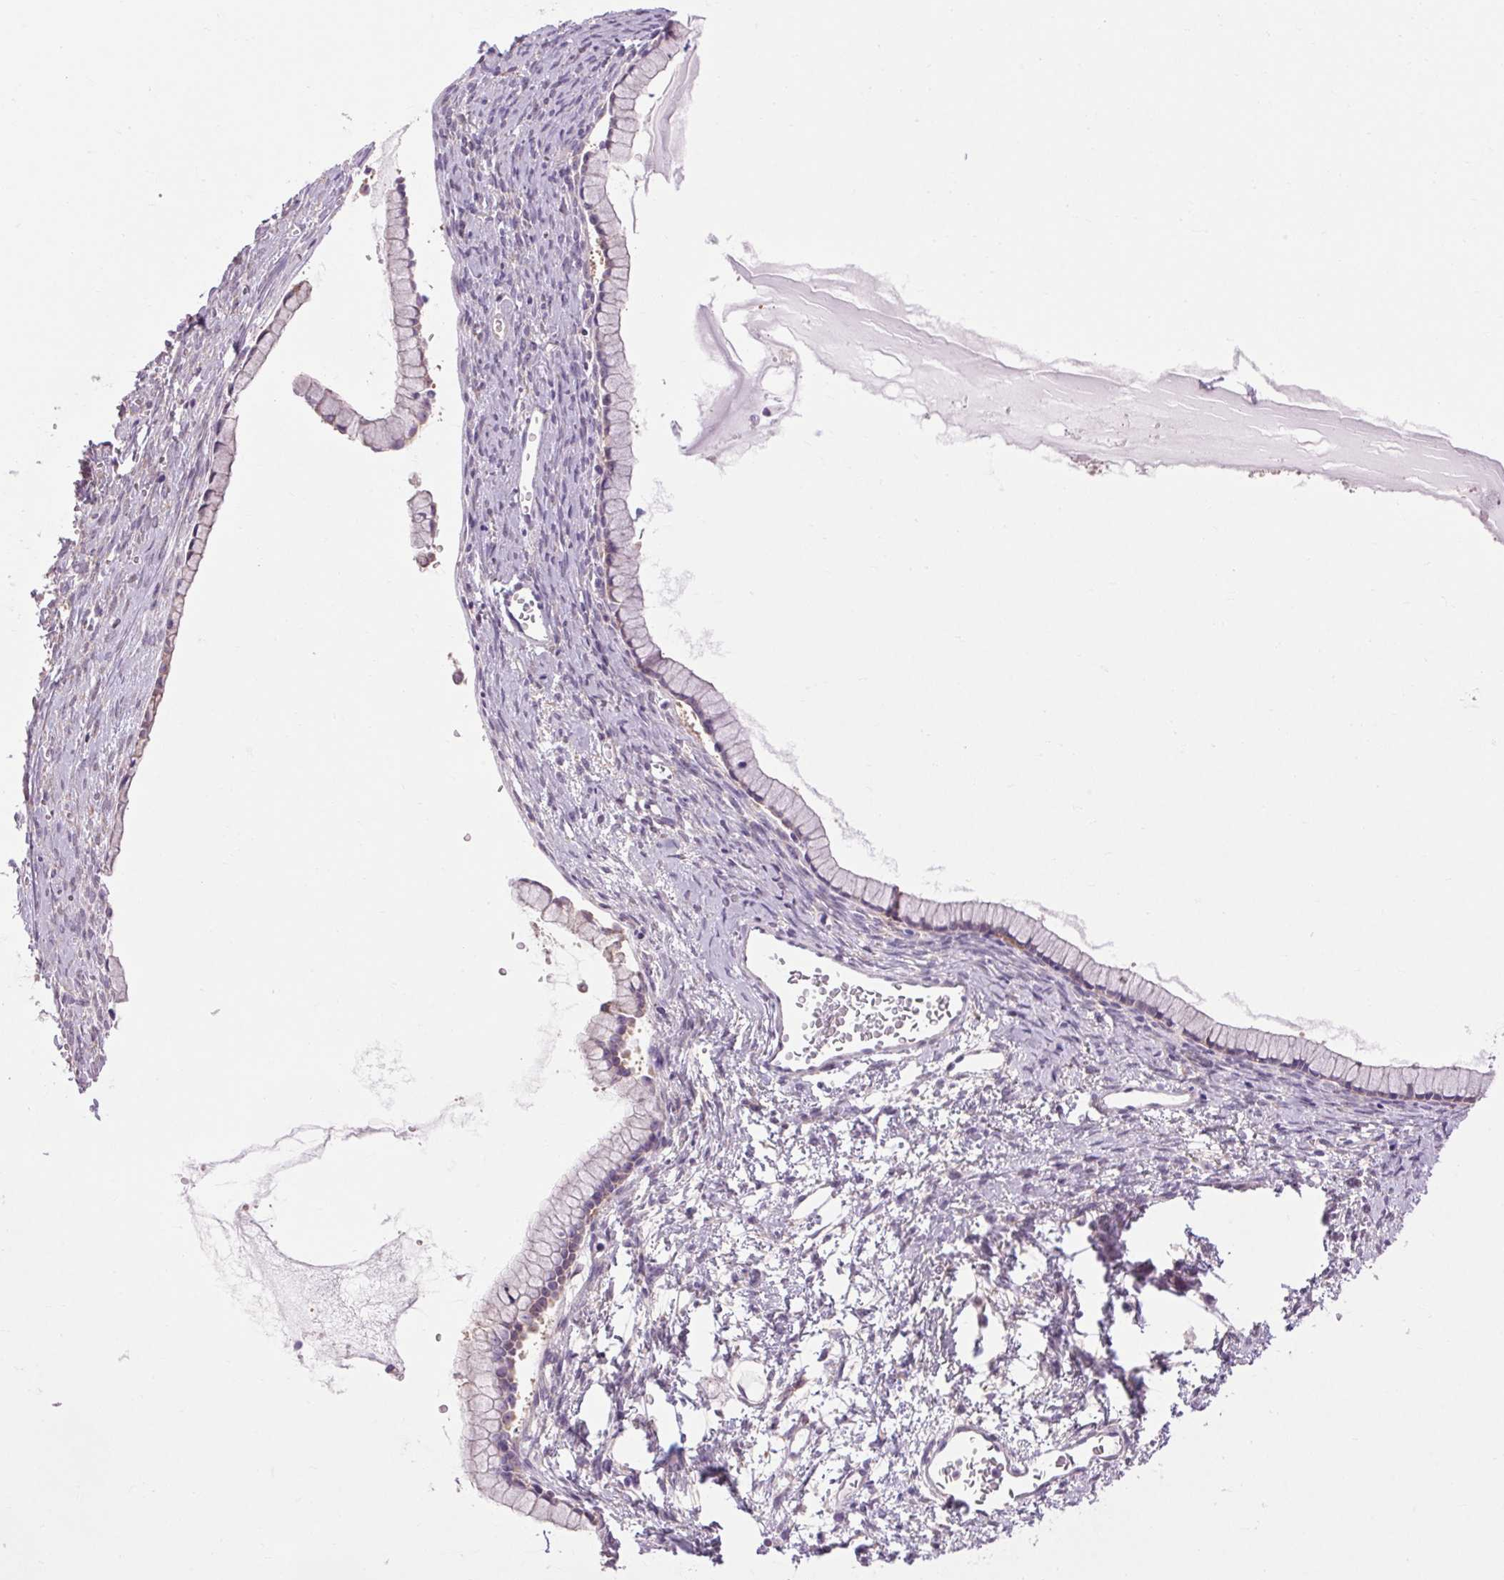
{"staining": {"intensity": "negative", "quantity": "none", "location": "none"}, "tissue": "ovarian cancer", "cell_type": "Tumor cells", "image_type": "cancer", "snomed": [{"axis": "morphology", "description": "Cystadenocarcinoma, mucinous, NOS"}, {"axis": "topography", "description": "Ovary"}], "caption": "There is no significant positivity in tumor cells of ovarian mucinous cystadenocarcinoma.", "gene": "SOWAHC", "patient": {"sex": "female", "age": 41}}